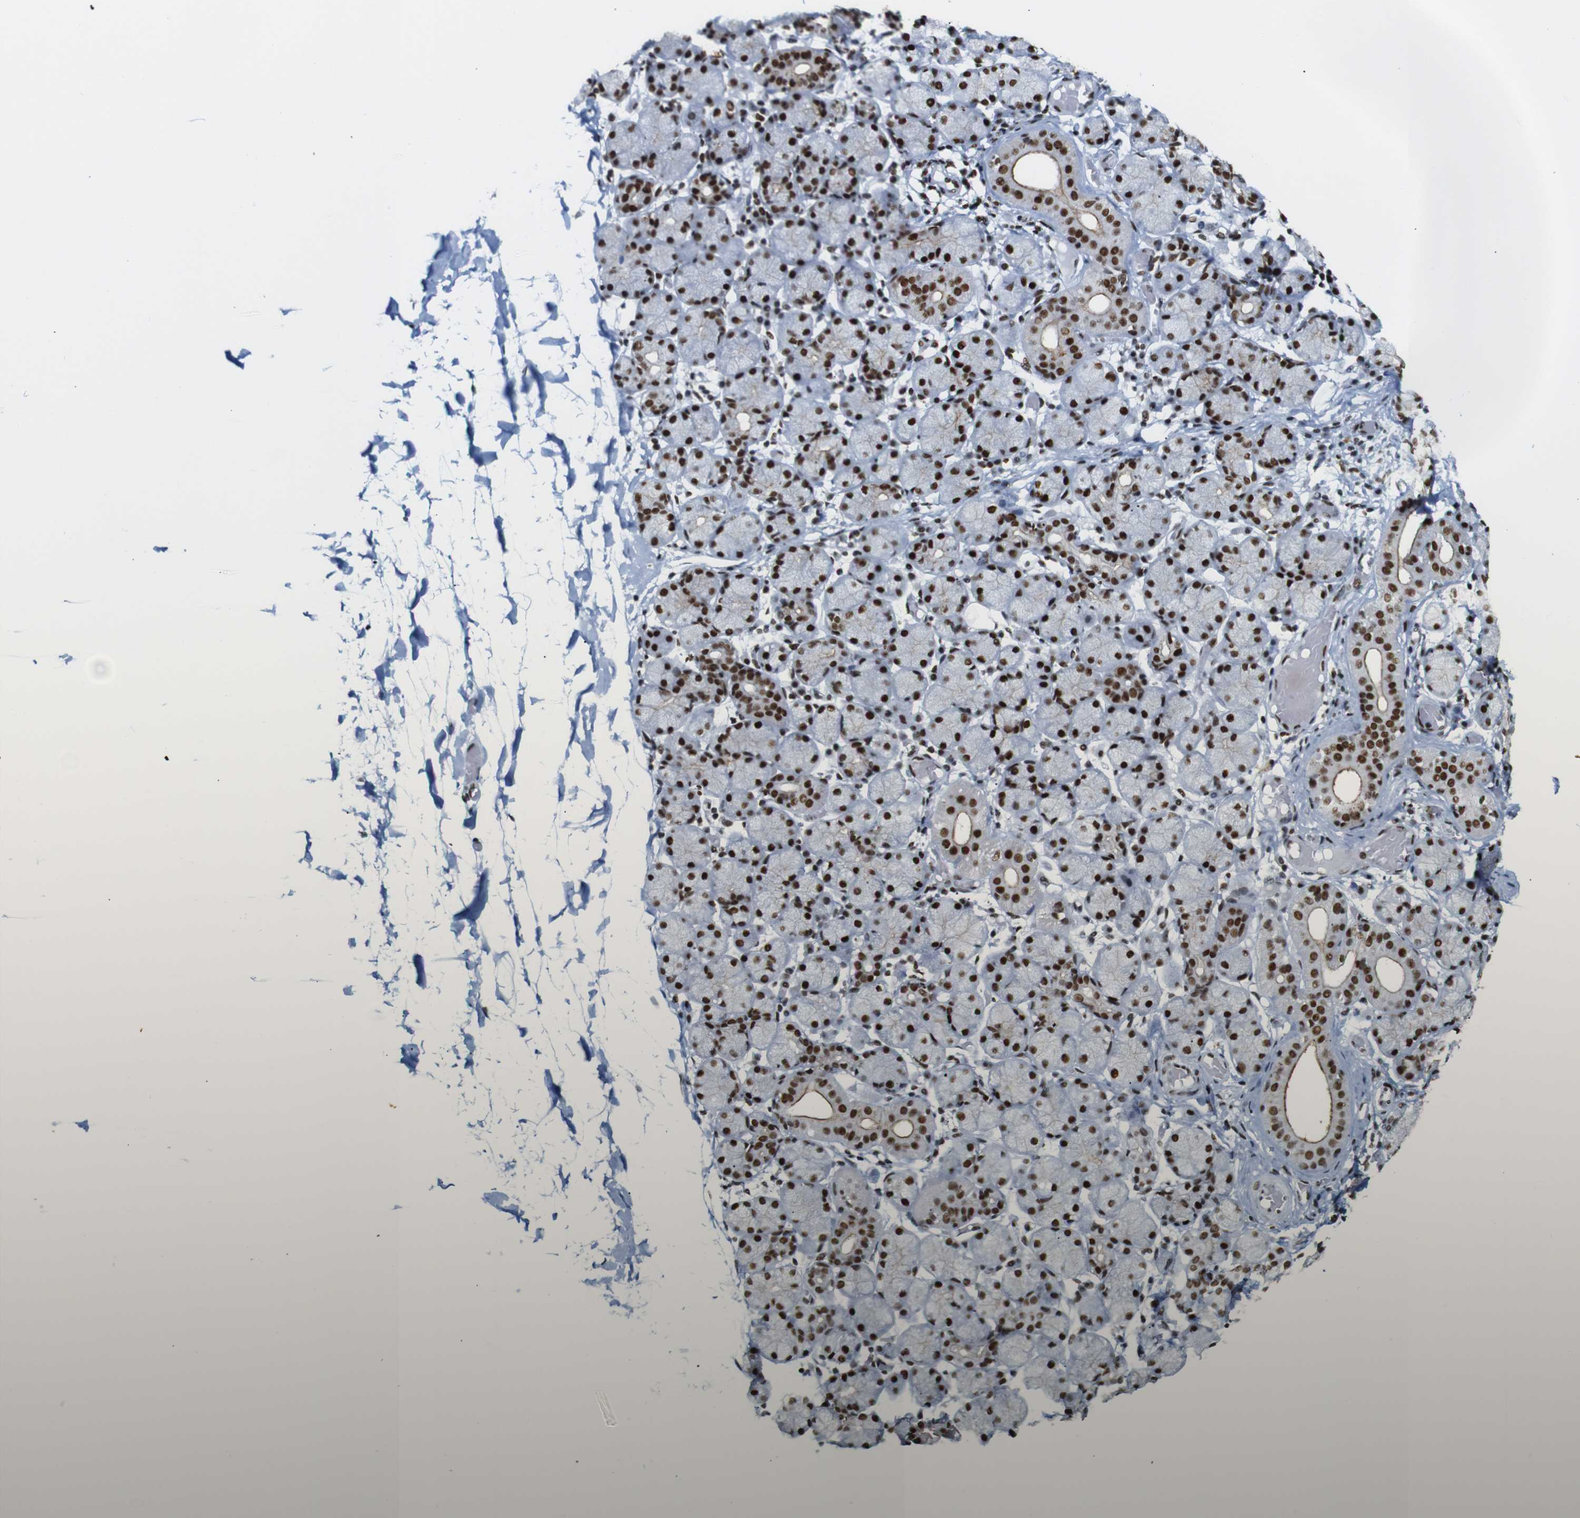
{"staining": {"intensity": "strong", "quantity": ">75%", "location": "cytoplasmic/membranous,nuclear"}, "tissue": "salivary gland", "cell_type": "Glandular cells", "image_type": "normal", "snomed": [{"axis": "morphology", "description": "Normal tissue, NOS"}, {"axis": "topography", "description": "Salivary gland"}], "caption": "IHC of normal salivary gland demonstrates high levels of strong cytoplasmic/membranous,nuclear expression in about >75% of glandular cells.", "gene": "TRA2B", "patient": {"sex": "female", "age": 24}}